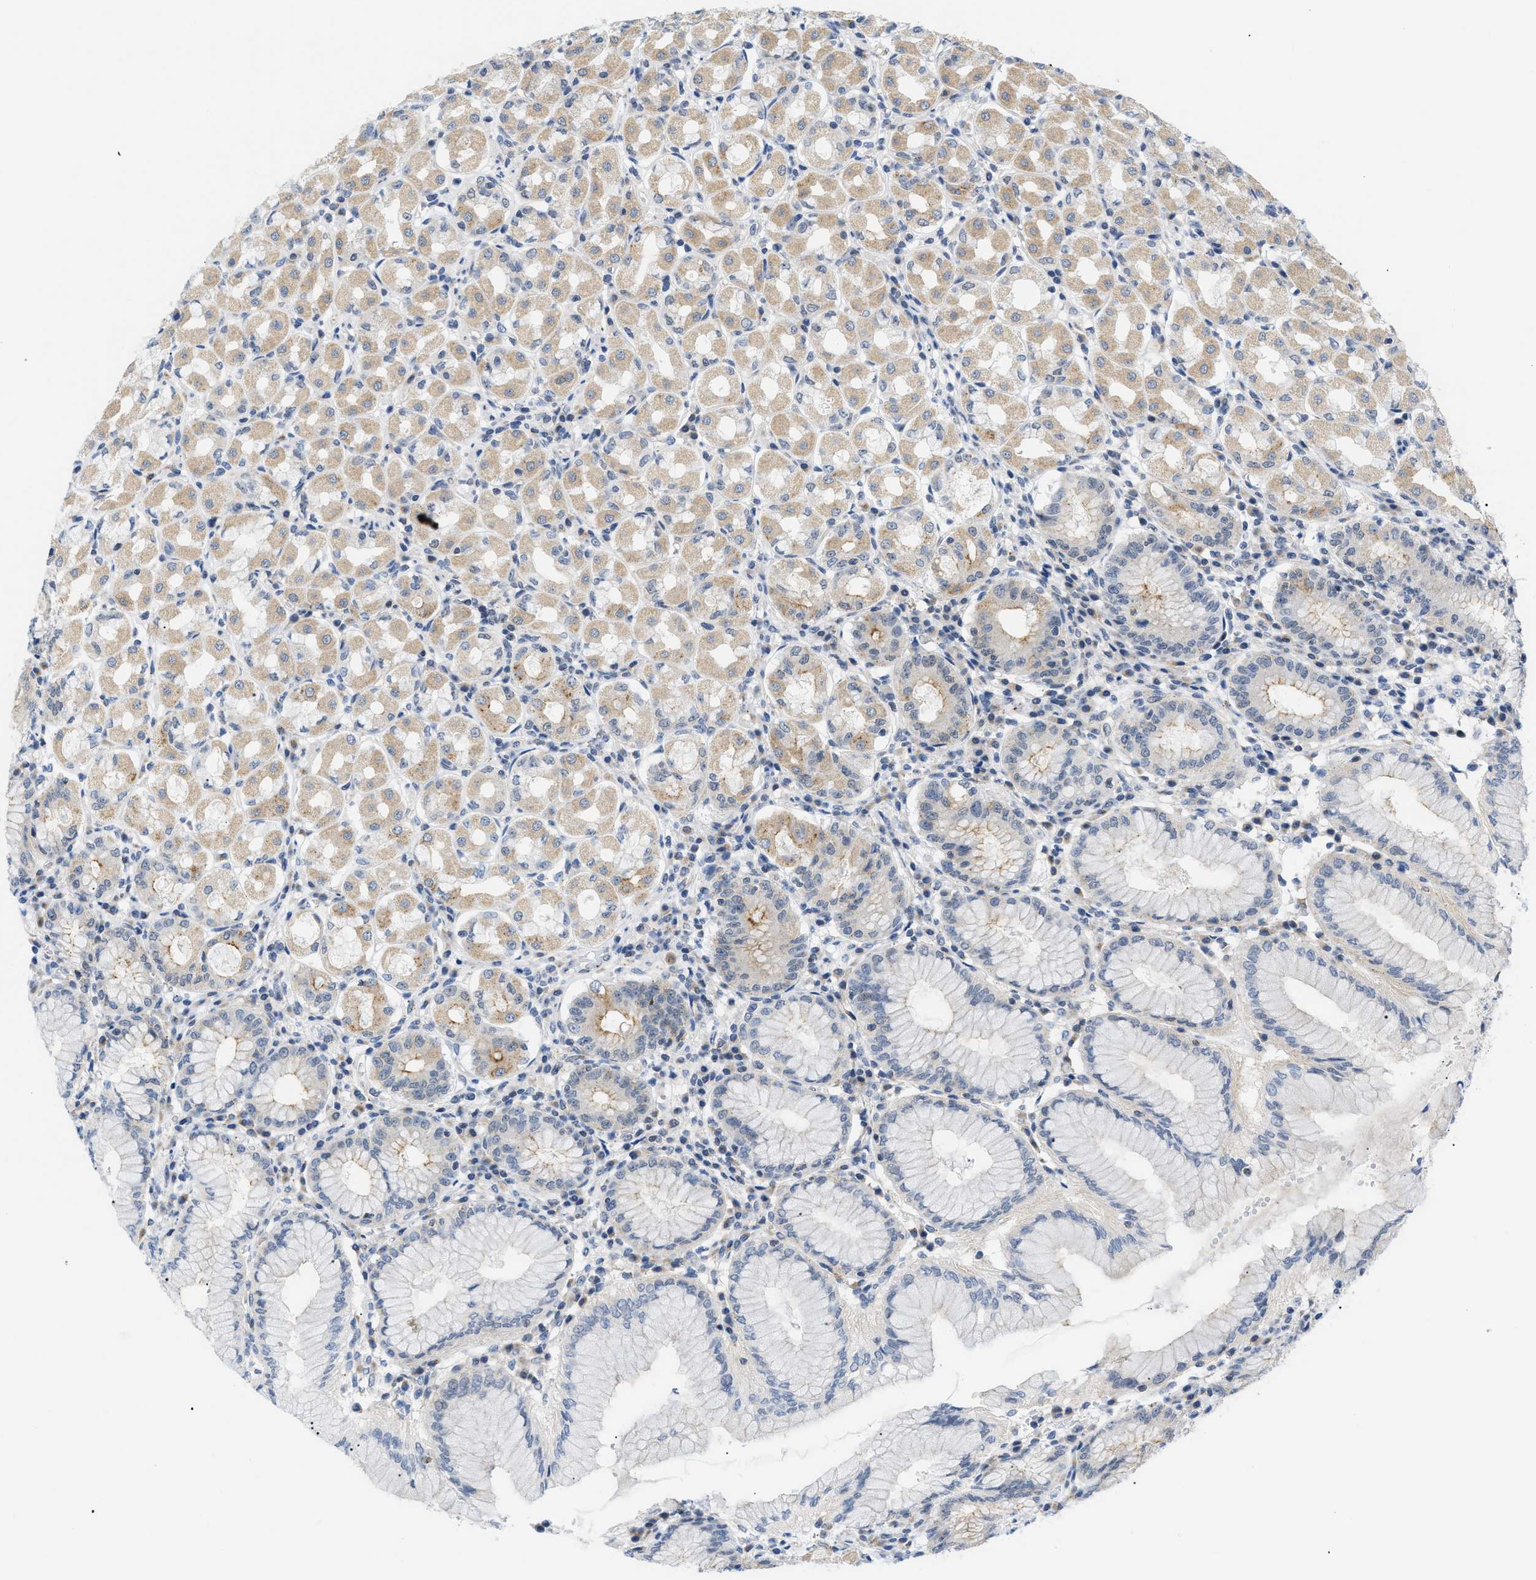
{"staining": {"intensity": "moderate", "quantity": "25%-75%", "location": "cytoplasmic/membranous"}, "tissue": "stomach", "cell_type": "Glandular cells", "image_type": "normal", "snomed": [{"axis": "morphology", "description": "Normal tissue, NOS"}, {"axis": "topography", "description": "Stomach"}, {"axis": "topography", "description": "Stomach, lower"}], "caption": "Immunohistochemical staining of unremarkable human stomach reveals medium levels of moderate cytoplasmic/membranous staining in approximately 25%-75% of glandular cells. (brown staining indicates protein expression, while blue staining denotes nuclei).", "gene": "ZBTB11", "patient": {"sex": "female", "age": 56}}